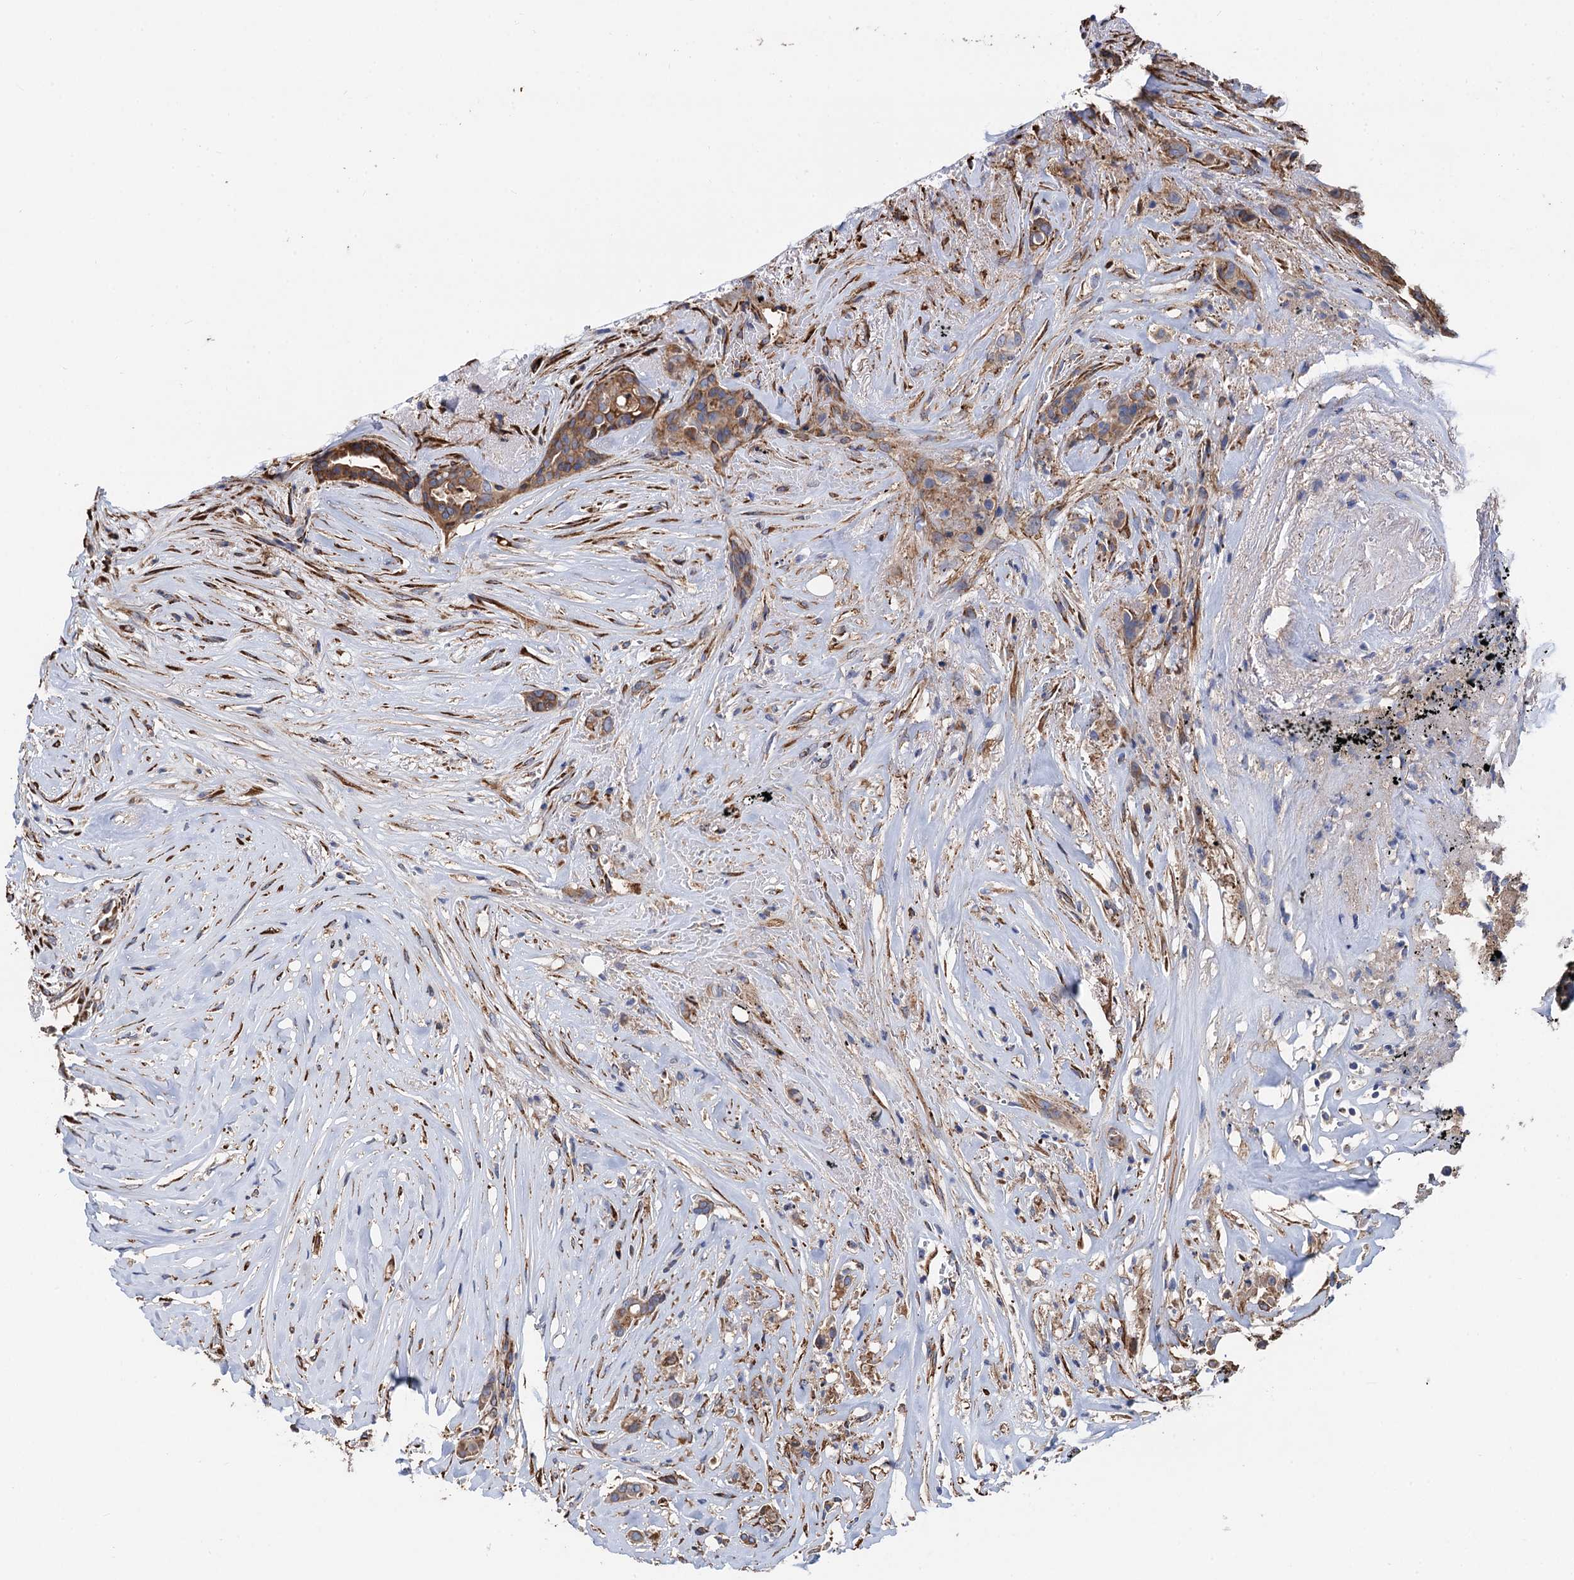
{"staining": {"intensity": "weak", "quantity": ">75%", "location": "cytoplasmic/membranous"}, "tissue": "breast cancer", "cell_type": "Tumor cells", "image_type": "cancer", "snomed": [{"axis": "morphology", "description": "Lobular carcinoma"}, {"axis": "topography", "description": "Breast"}], "caption": "The immunohistochemical stain shows weak cytoplasmic/membranous positivity in tumor cells of breast cancer tissue. (brown staining indicates protein expression, while blue staining denotes nuclei).", "gene": "CNNM1", "patient": {"sex": "female", "age": 51}}